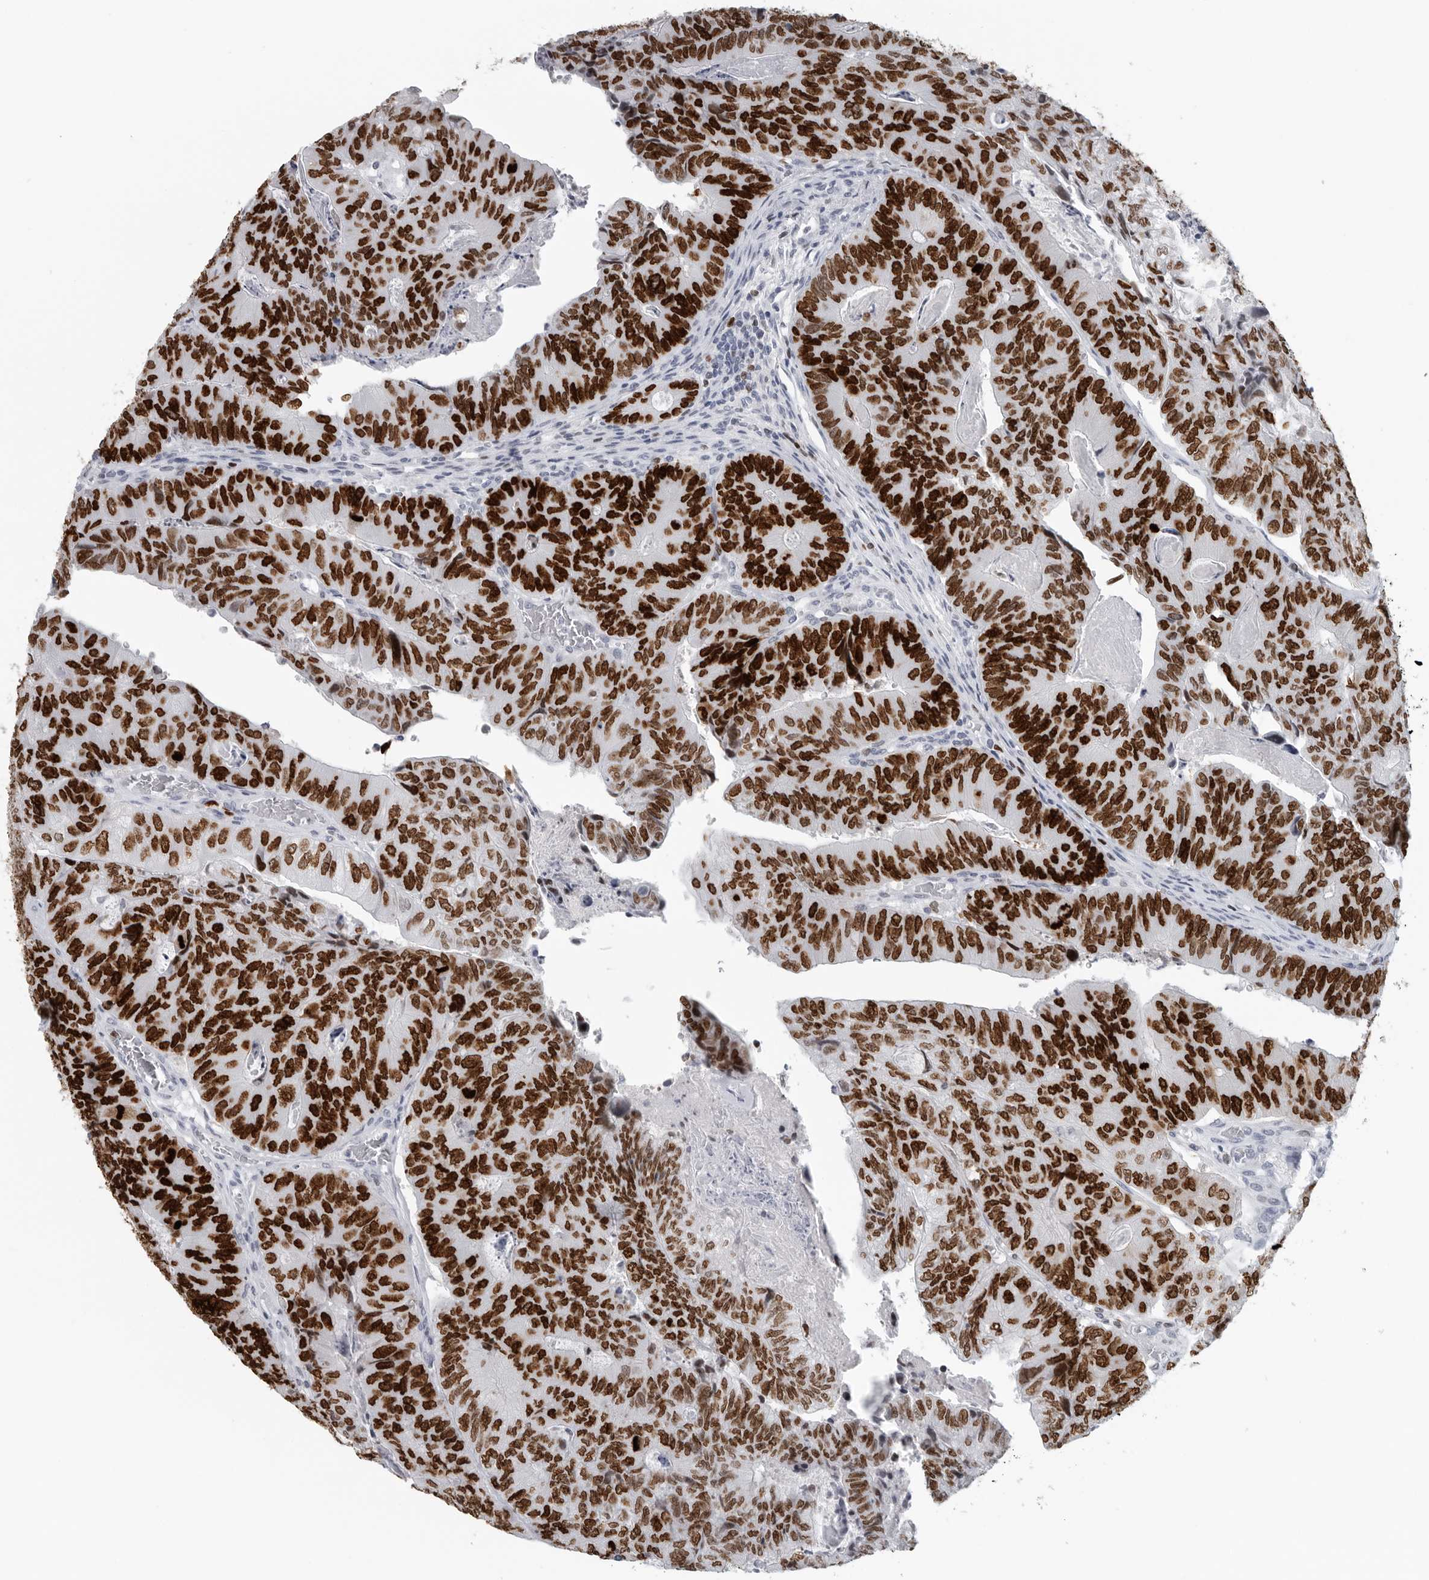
{"staining": {"intensity": "strong", "quantity": ">75%", "location": "nuclear"}, "tissue": "colorectal cancer", "cell_type": "Tumor cells", "image_type": "cancer", "snomed": [{"axis": "morphology", "description": "Adenocarcinoma, NOS"}, {"axis": "topography", "description": "Colon"}], "caption": "Colorectal adenocarcinoma tissue displays strong nuclear staining in approximately >75% of tumor cells, visualized by immunohistochemistry.", "gene": "SATB2", "patient": {"sex": "female", "age": 67}}